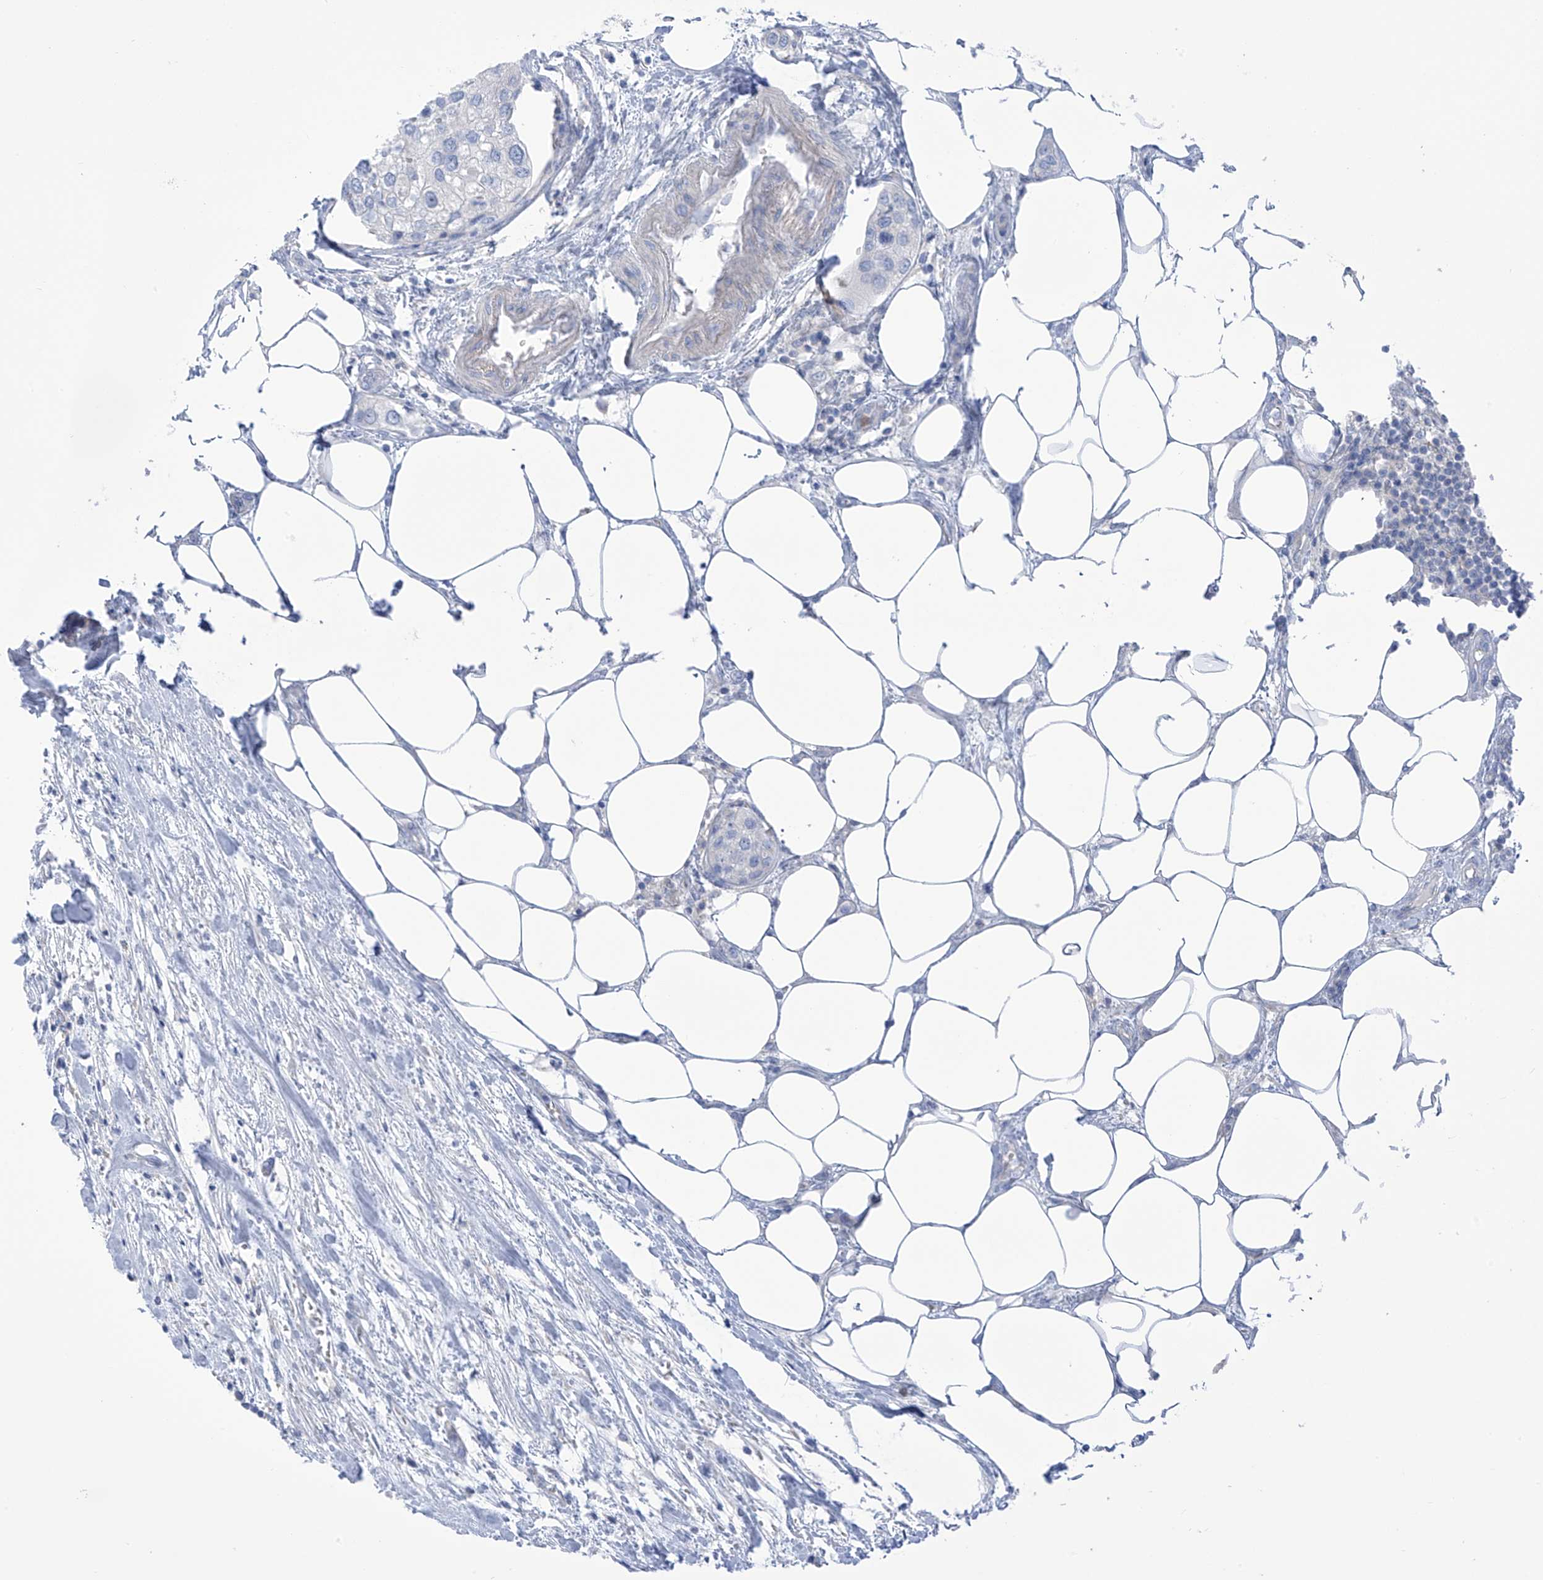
{"staining": {"intensity": "negative", "quantity": "none", "location": "none"}, "tissue": "urothelial cancer", "cell_type": "Tumor cells", "image_type": "cancer", "snomed": [{"axis": "morphology", "description": "Urothelial carcinoma, High grade"}, {"axis": "topography", "description": "Urinary bladder"}], "caption": "Immunohistochemistry (IHC) histopathology image of human urothelial carcinoma (high-grade) stained for a protein (brown), which demonstrates no expression in tumor cells.", "gene": "FABP2", "patient": {"sex": "male", "age": 64}}